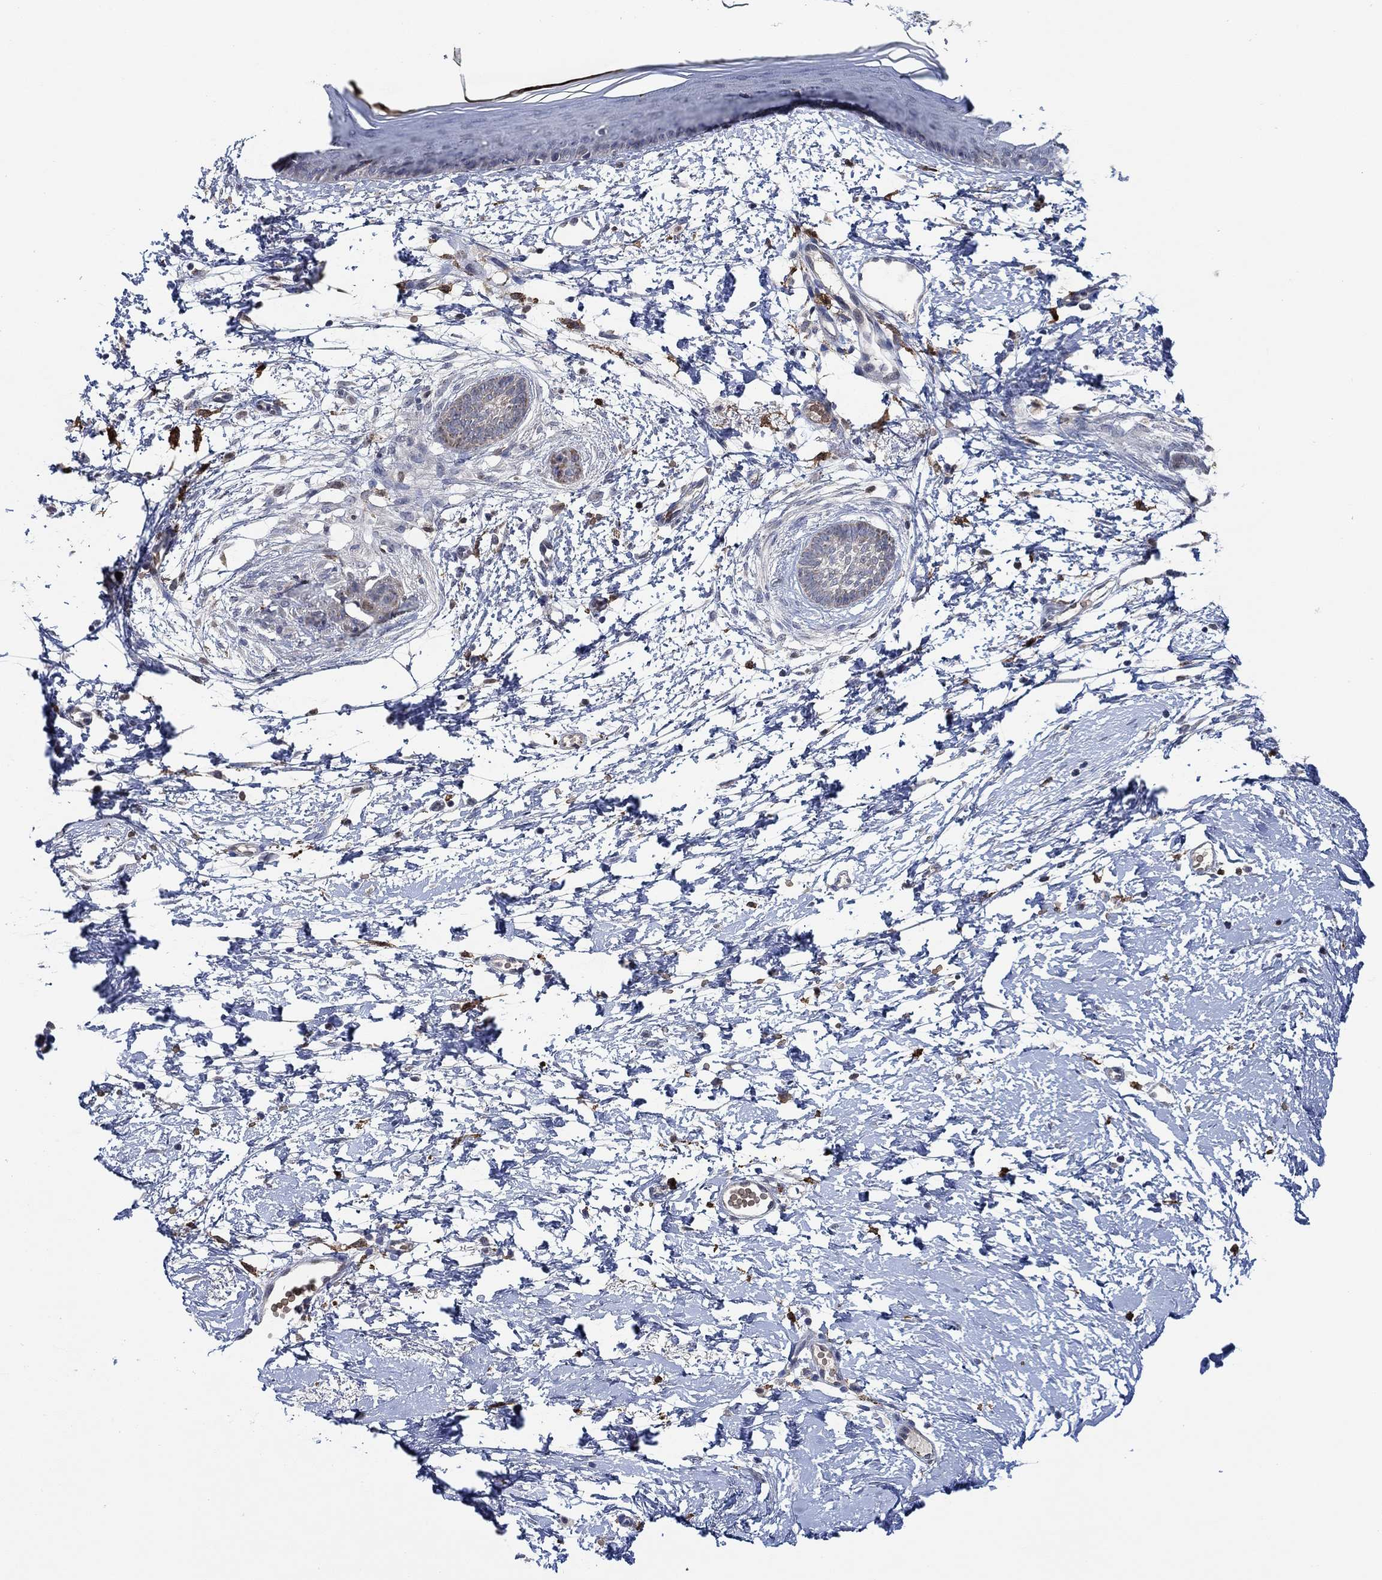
{"staining": {"intensity": "negative", "quantity": "none", "location": "none"}, "tissue": "skin cancer", "cell_type": "Tumor cells", "image_type": "cancer", "snomed": [{"axis": "morphology", "description": "Normal tissue, NOS"}, {"axis": "morphology", "description": "Basal cell carcinoma"}, {"axis": "topography", "description": "Skin"}], "caption": "Skin basal cell carcinoma stained for a protein using immunohistochemistry (IHC) demonstrates no expression tumor cells.", "gene": "MPP1", "patient": {"sex": "male", "age": 84}}